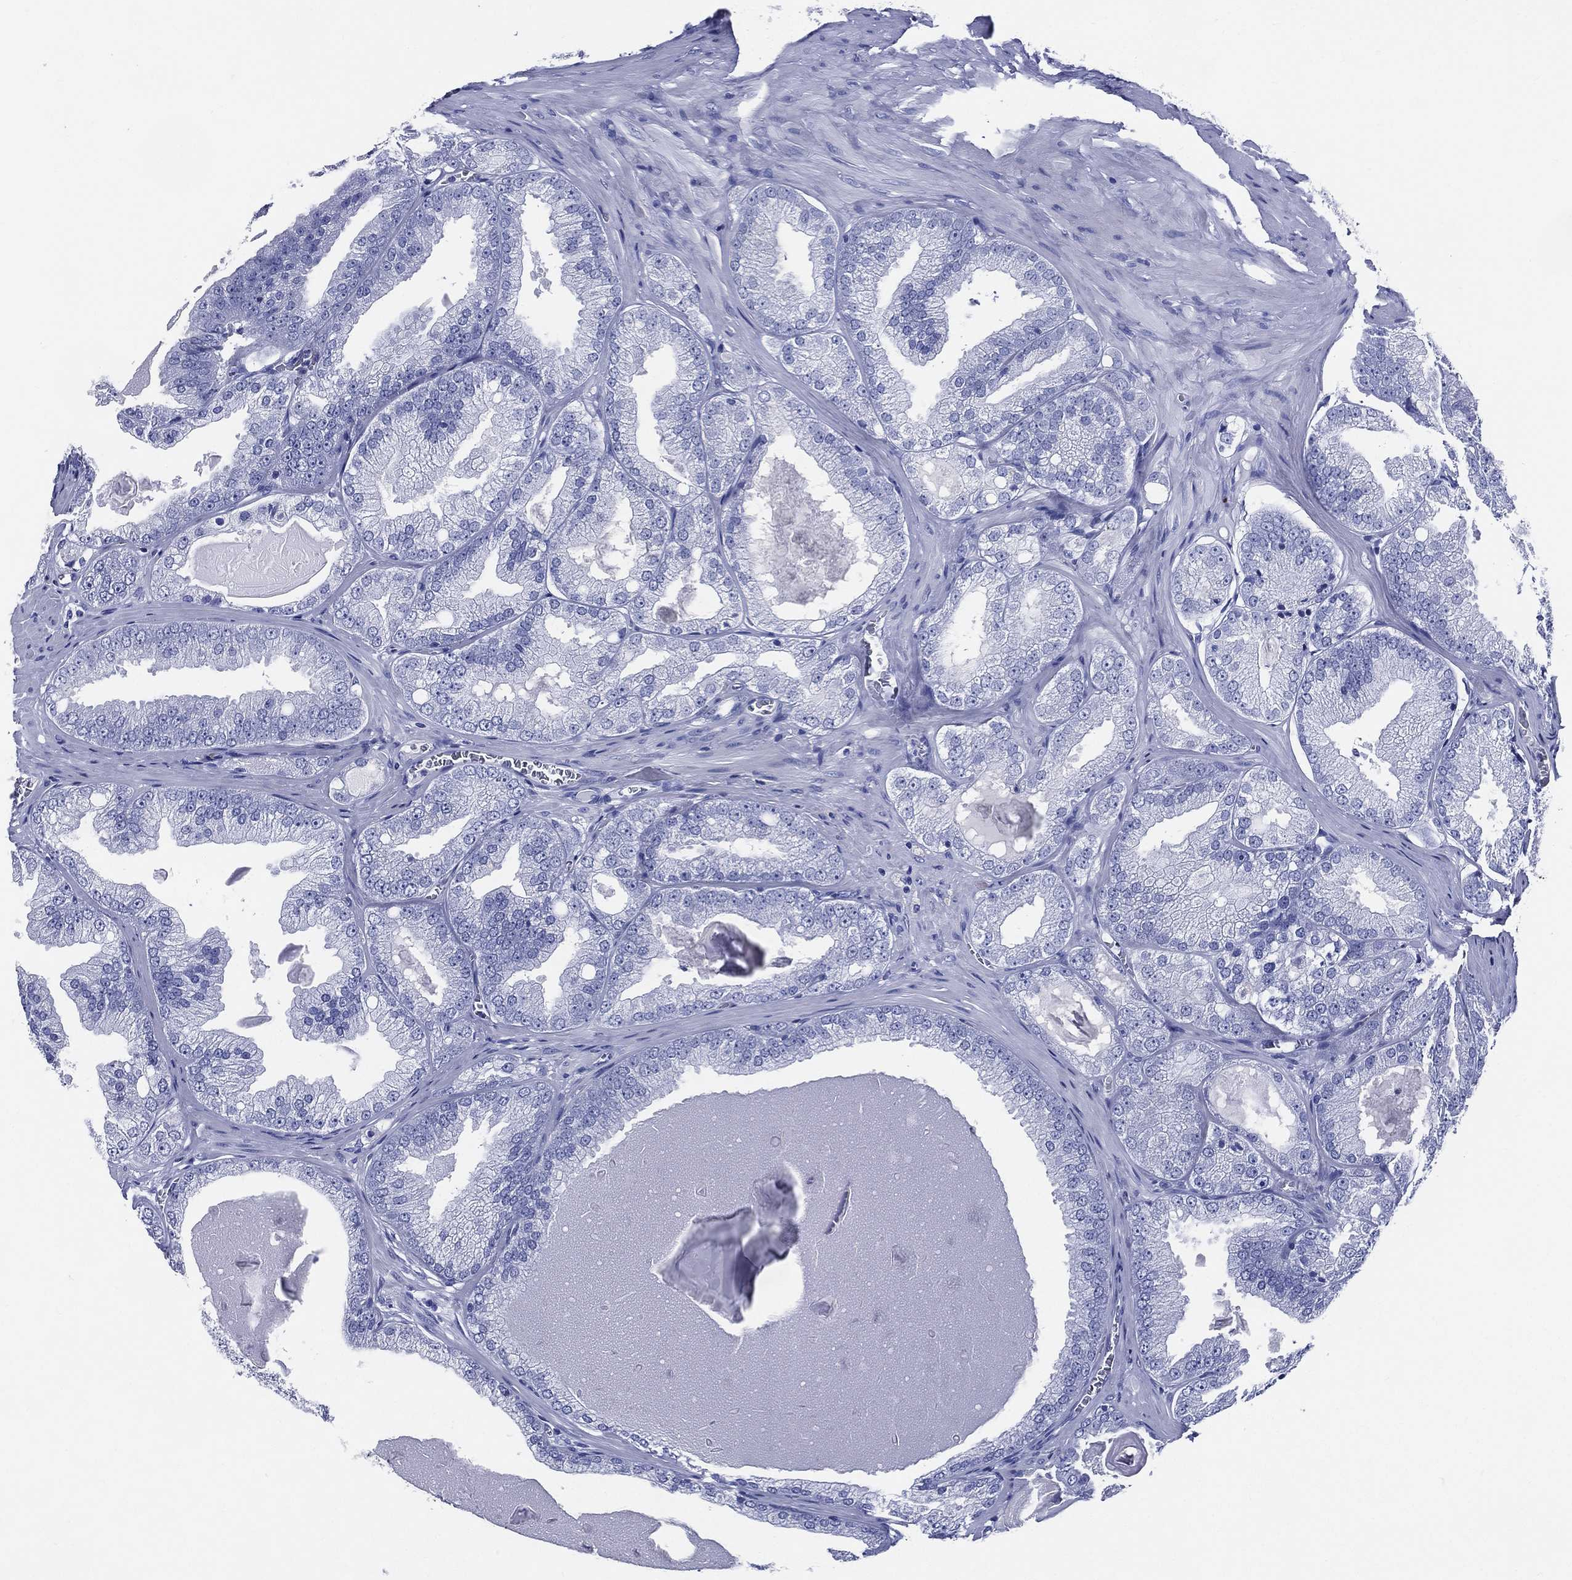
{"staining": {"intensity": "negative", "quantity": "none", "location": "none"}, "tissue": "prostate cancer", "cell_type": "Tumor cells", "image_type": "cancer", "snomed": [{"axis": "morphology", "description": "Adenocarcinoma, Low grade"}, {"axis": "topography", "description": "Prostate"}], "caption": "Immunohistochemistry histopathology image of neoplastic tissue: low-grade adenocarcinoma (prostate) stained with DAB reveals no significant protein positivity in tumor cells.", "gene": "ACE2", "patient": {"sex": "male", "age": 72}}